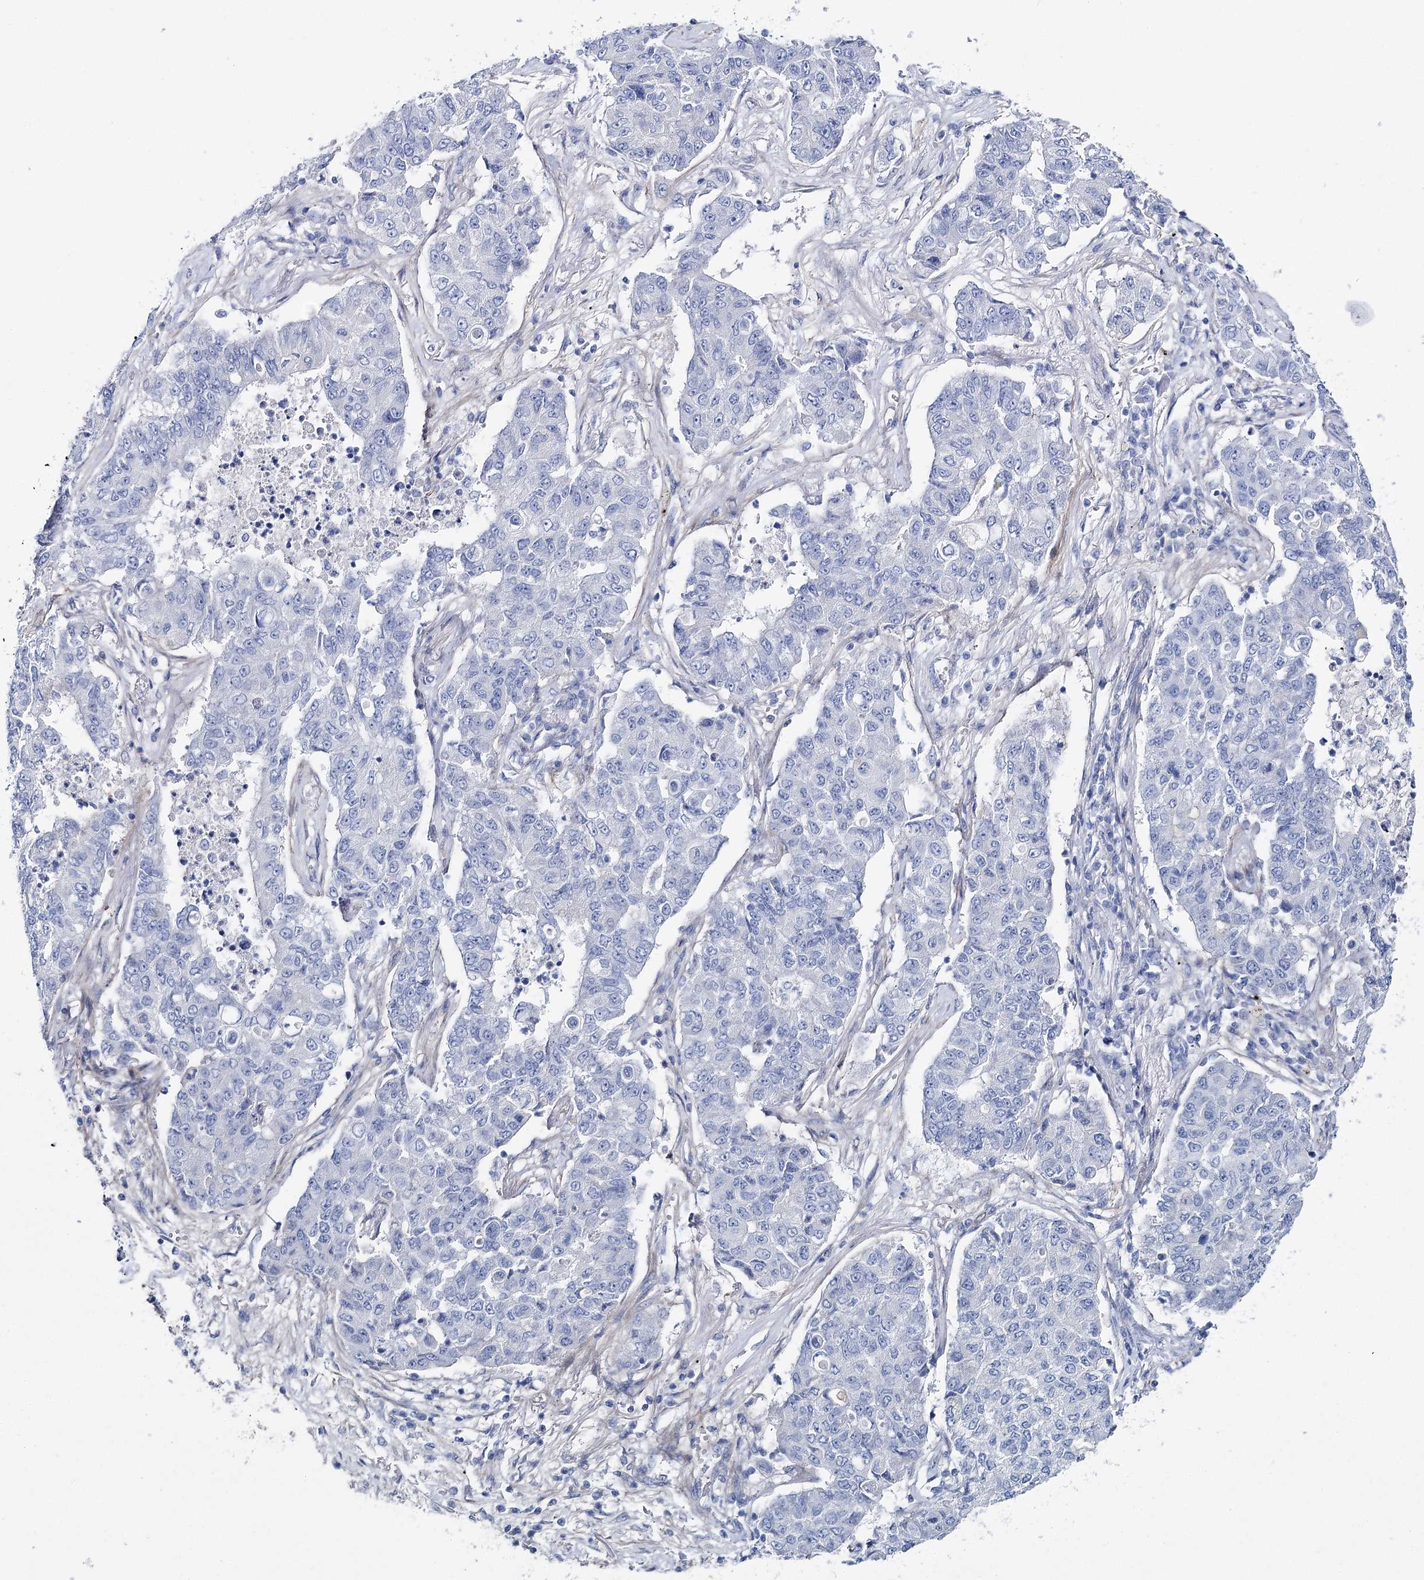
{"staining": {"intensity": "negative", "quantity": "none", "location": "none"}, "tissue": "lung cancer", "cell_type": "Tumor cells", "image_type": "cancer", "snomed": [{"axis": "morphology", "description": "Squamous cell carcinoma, NOS"}, {"axis": "topography", "description": "Lung"}], "caption": "Human lung cancer stained for a protein using immunohistochemistry reveals no staining in tumor cells.", "gene": "ANKRD23", "patient": {"sex": "male", "age": 74}}